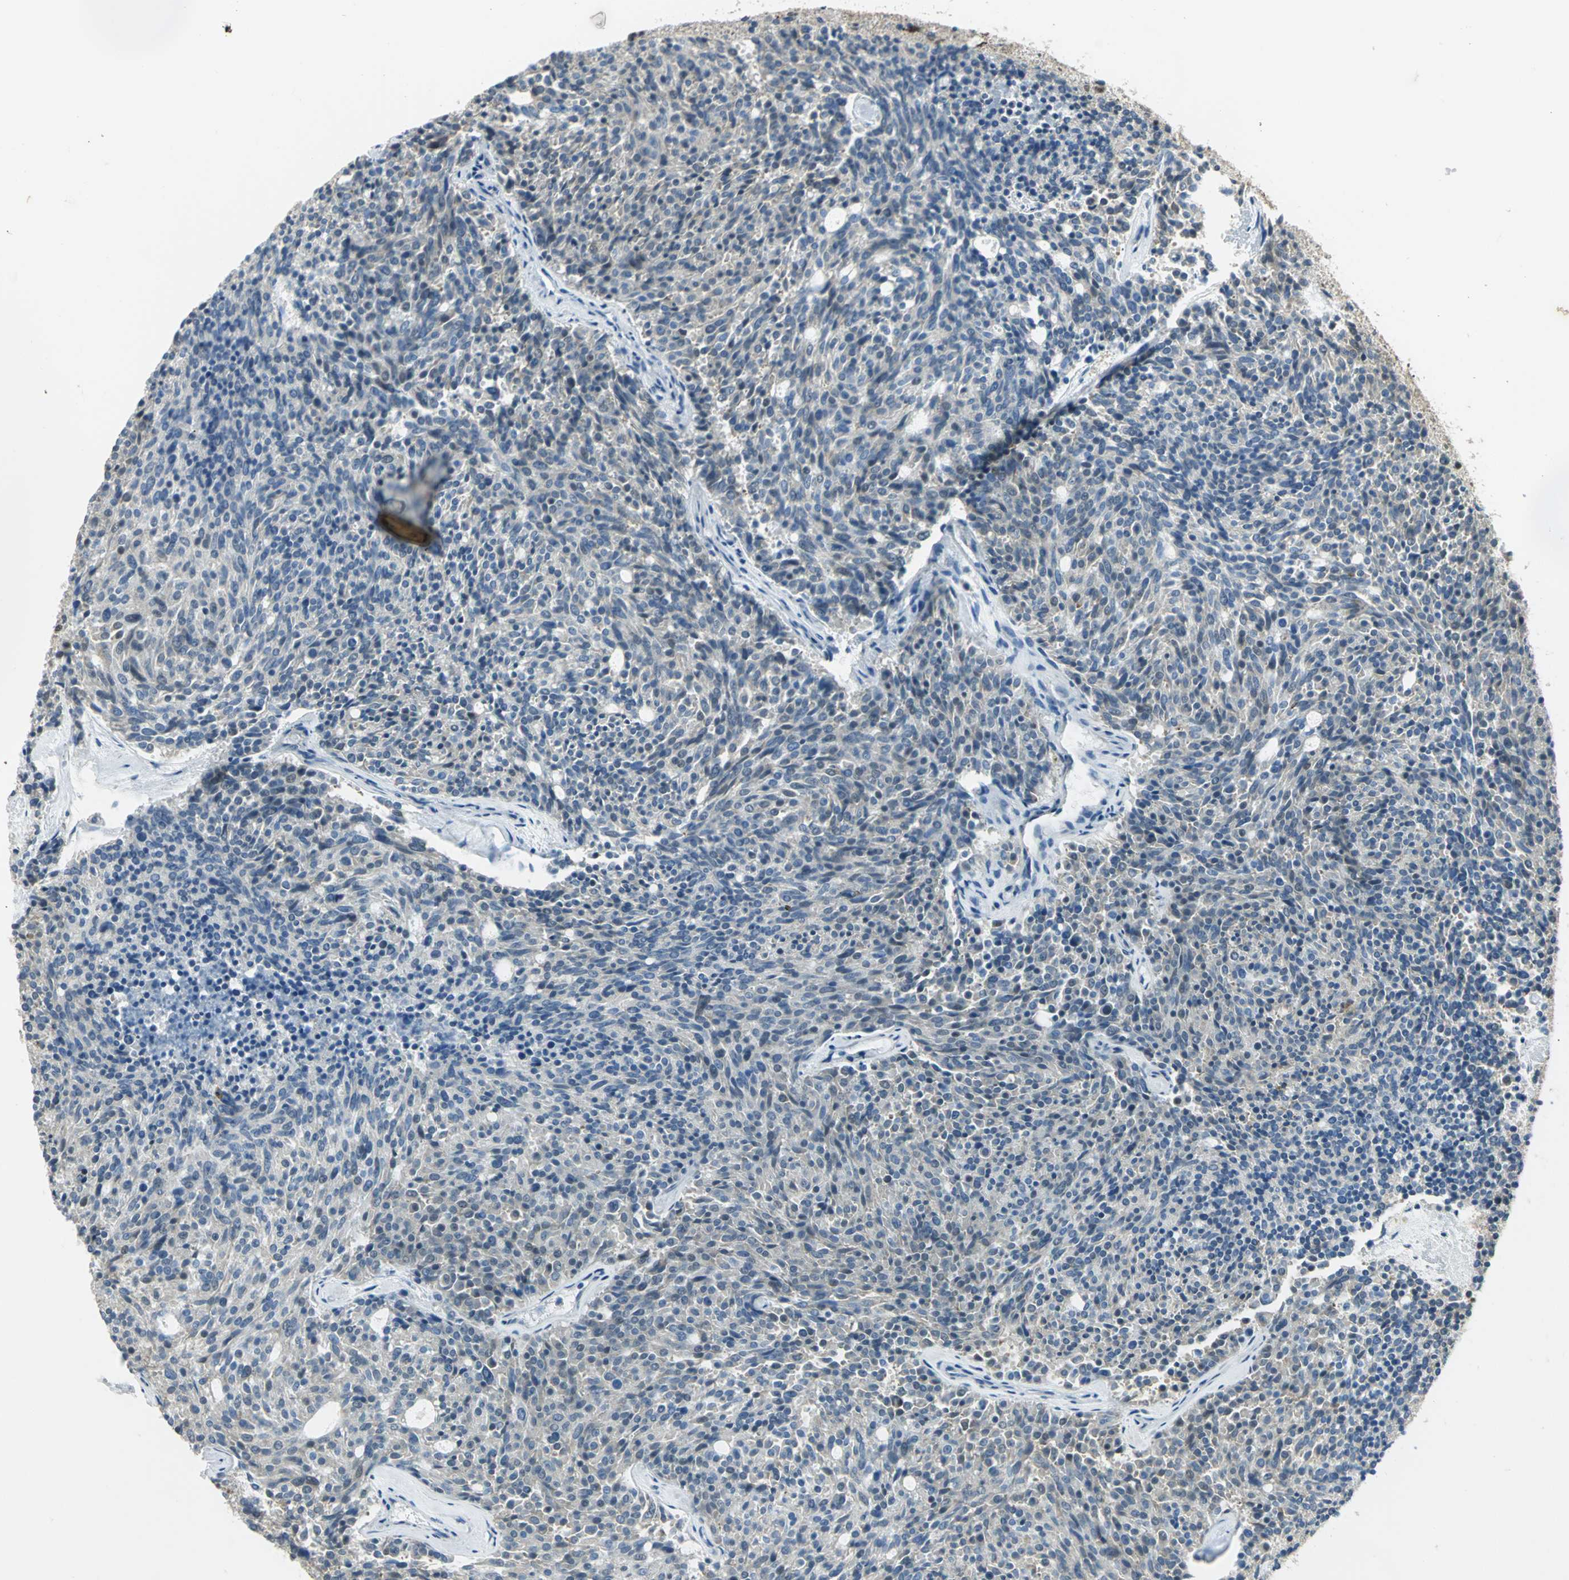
{"staining": {"intensity": "negative", "quantity": "none", "location": "none"}, "tissue": "carcinoid", "cell_type": "Tumor cells", "image_type": "cancer", "snomed": [{"axis": "morphology", "description": "Carcinoid, malignant, NOS"}, {"axis": "topography", "description": "Pancreas"}], "caption": "Carcinoid was stained to show a protein in brown. There is no significant positivity in tumor cells.", "gene": "DDX5", "patient": {"sex": "female", "age": 54}}